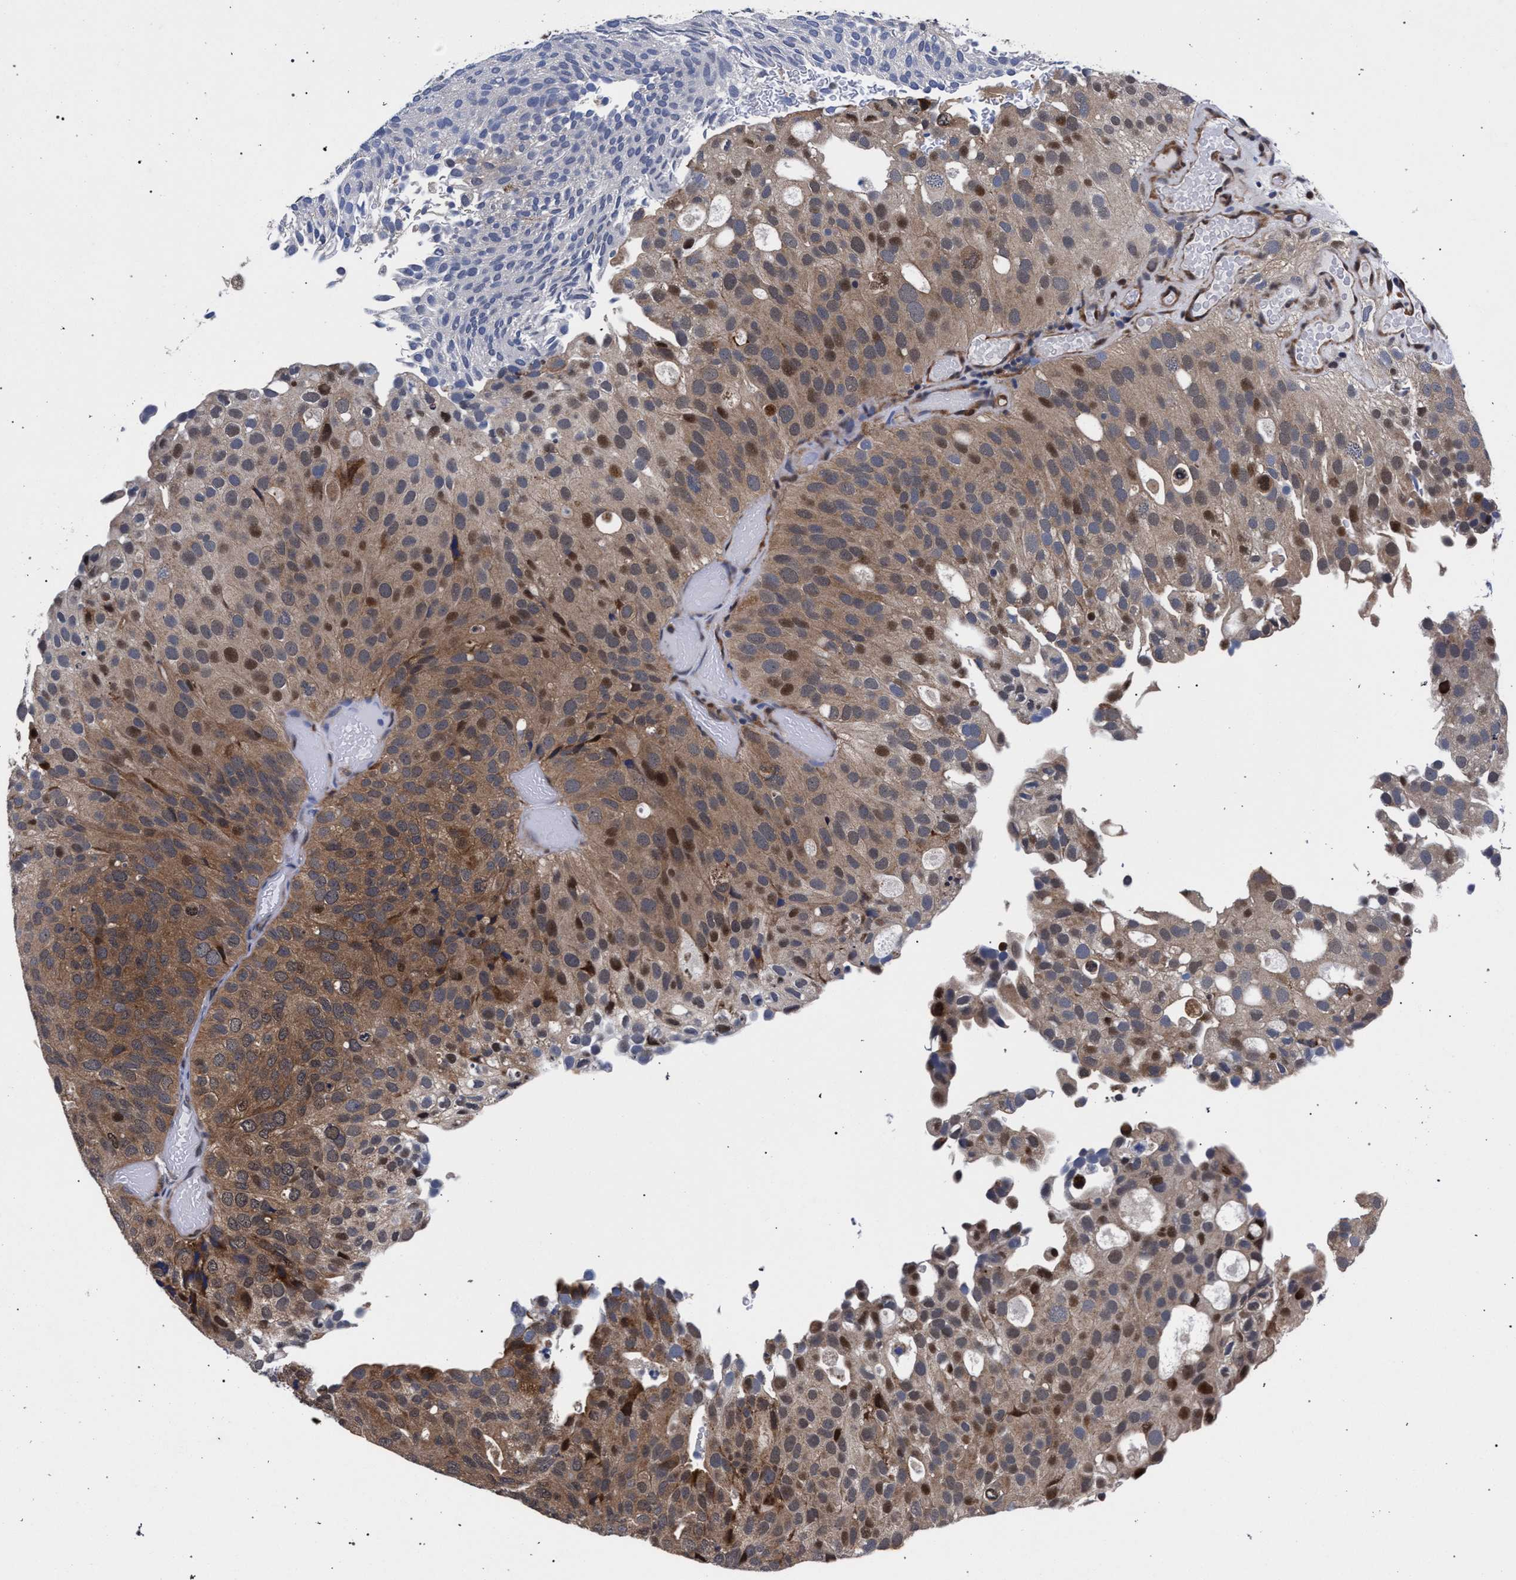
{"staining": {"intensity": "moderate", "quantity": ">75%", "location": "cytoplasmic/membranous,nuclear"}, "tissue": "urothelial cancer", "cell_type": "Tumor cells", "image_type": "cancer", "snomed": [{"axis": "morphology", "description": "Urothelial carcinoma, Low grade"}, {"axis": "topography", "description": "Urinary bladder"}], "caption": "Immunohistochemistry (IHC) image of neoplastic tissue: low-grade urothelial carcinoma stained using IHC exhibits medium levels of moderate protein expression localized specifically in the cytoplasmic/membranous and nuclear of tumor cells, appearing as a cytoplasmic/membranous and nuclear brown color.", "gene": "ZNF462", "patient": {"sex": "male", "age": 78}}